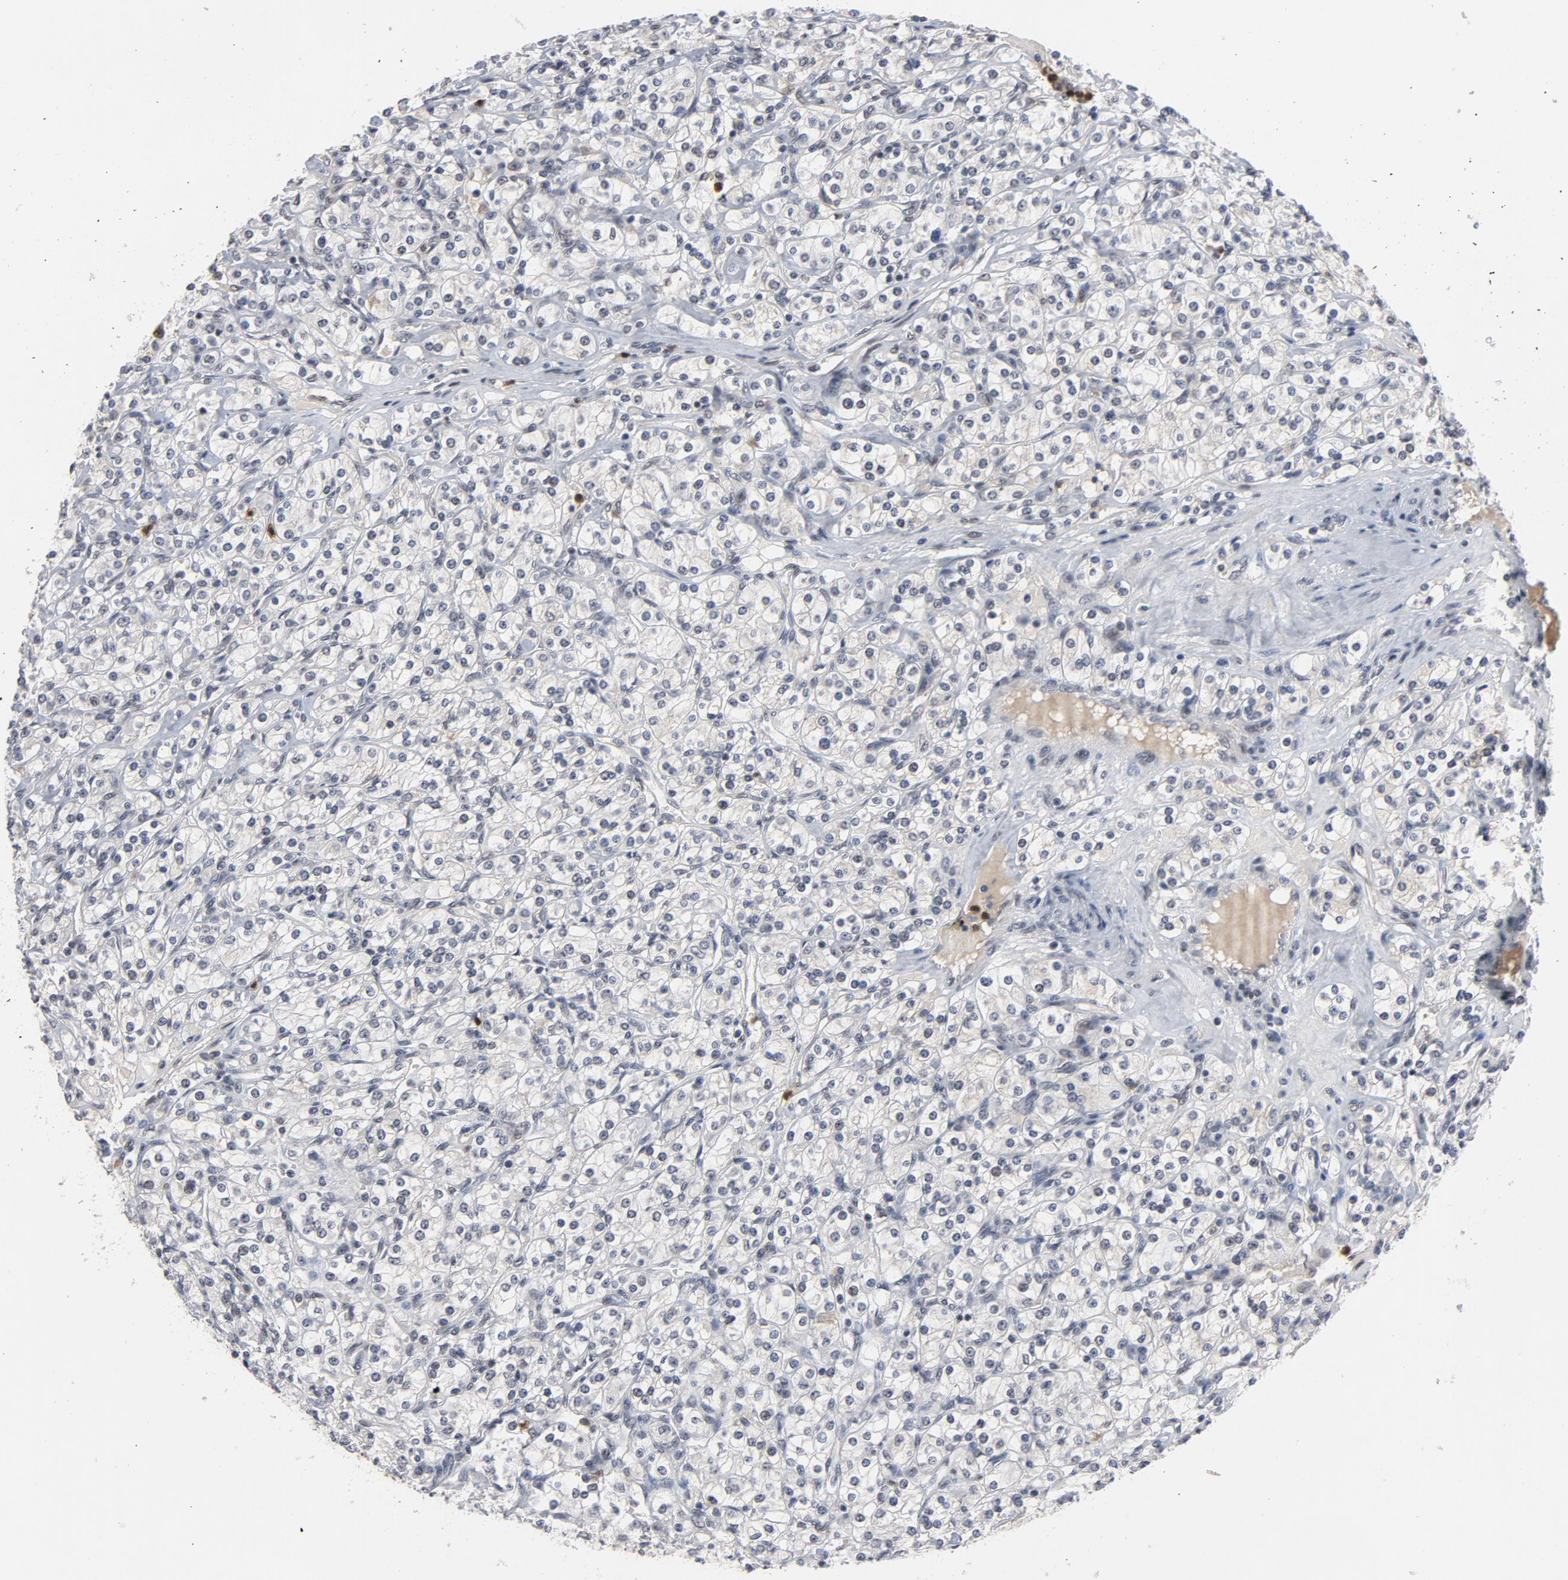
{"staining": {"intensity": "negative", "quantity": "none", "location": "none"}, "tissue": "renal cancer", "cell_type": "Tumor cells", "image_type": "cancer", "snomed": [{"axis": "morphology", "description": "Adenocarcinoma, NOS"}, {"axis": "topography", "description": "Kidney"}], "caption": "Immunohistochemical staining of renal cancer demonstrates no significant positivity in tumor cells.", "gene": "RTL5", "patient": {"sex": "male", "age": 77}}